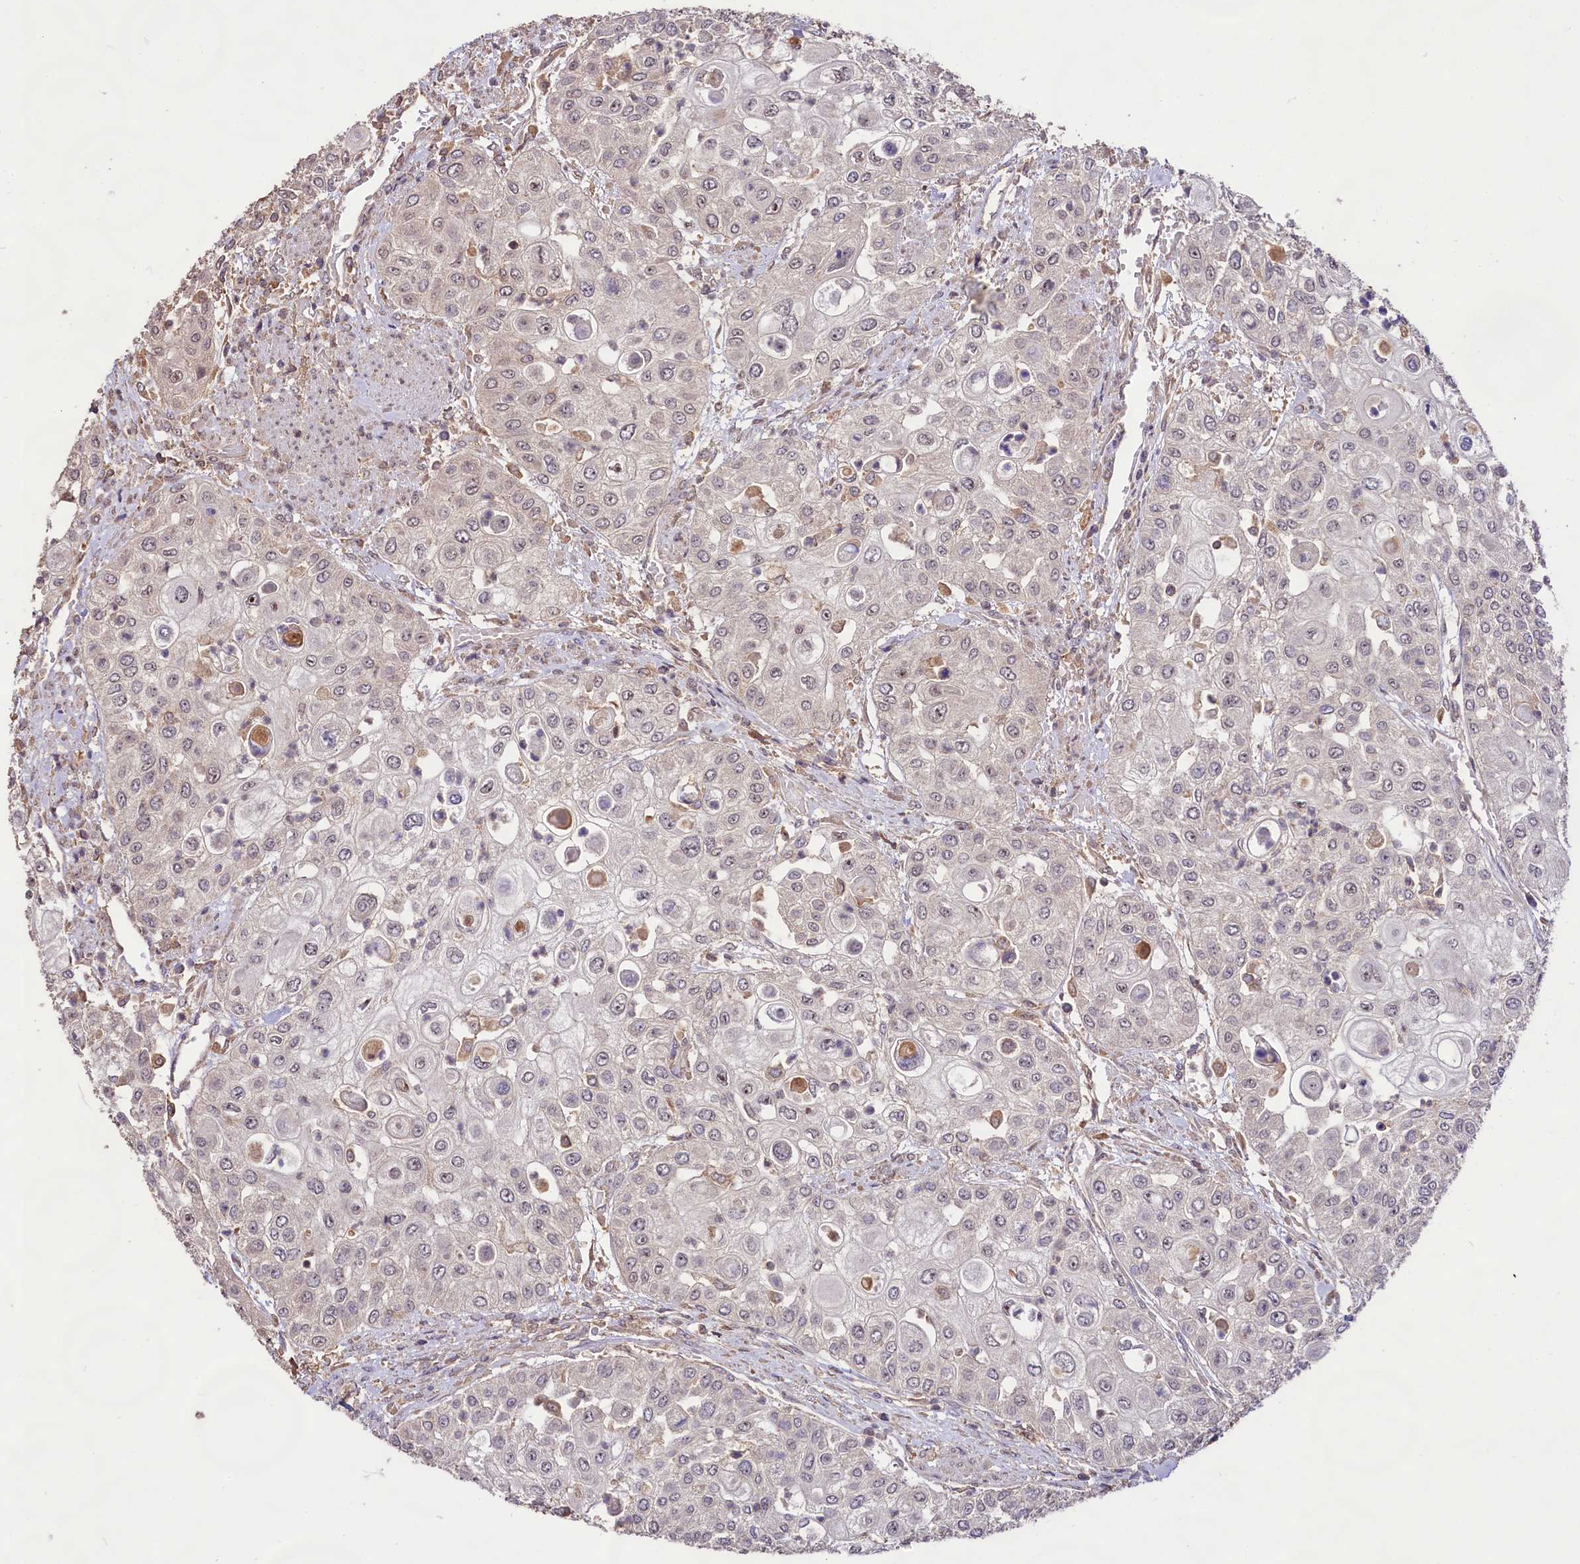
{"staining": {"intensity": "weak", "quantity": "25%-75%", "location": "nuclear"}, "tissue": "urothelial cancer", "cell_type": "Tumor cells", "image_type": "cancer", "snomed": [{"axis": "morphology", "description": "Urothelial carcinoma, High grade"}, {"axis": "topography", "description": "Urinary bladder"}], "caption": "Immunohistochemistry (IHC) of urothelial cancer reveals low levels of weak nuclear positivity in about 25%-75% of tumor cells.", "gene": "RRP8", "patient": {"sex": "female", "age": 79}}